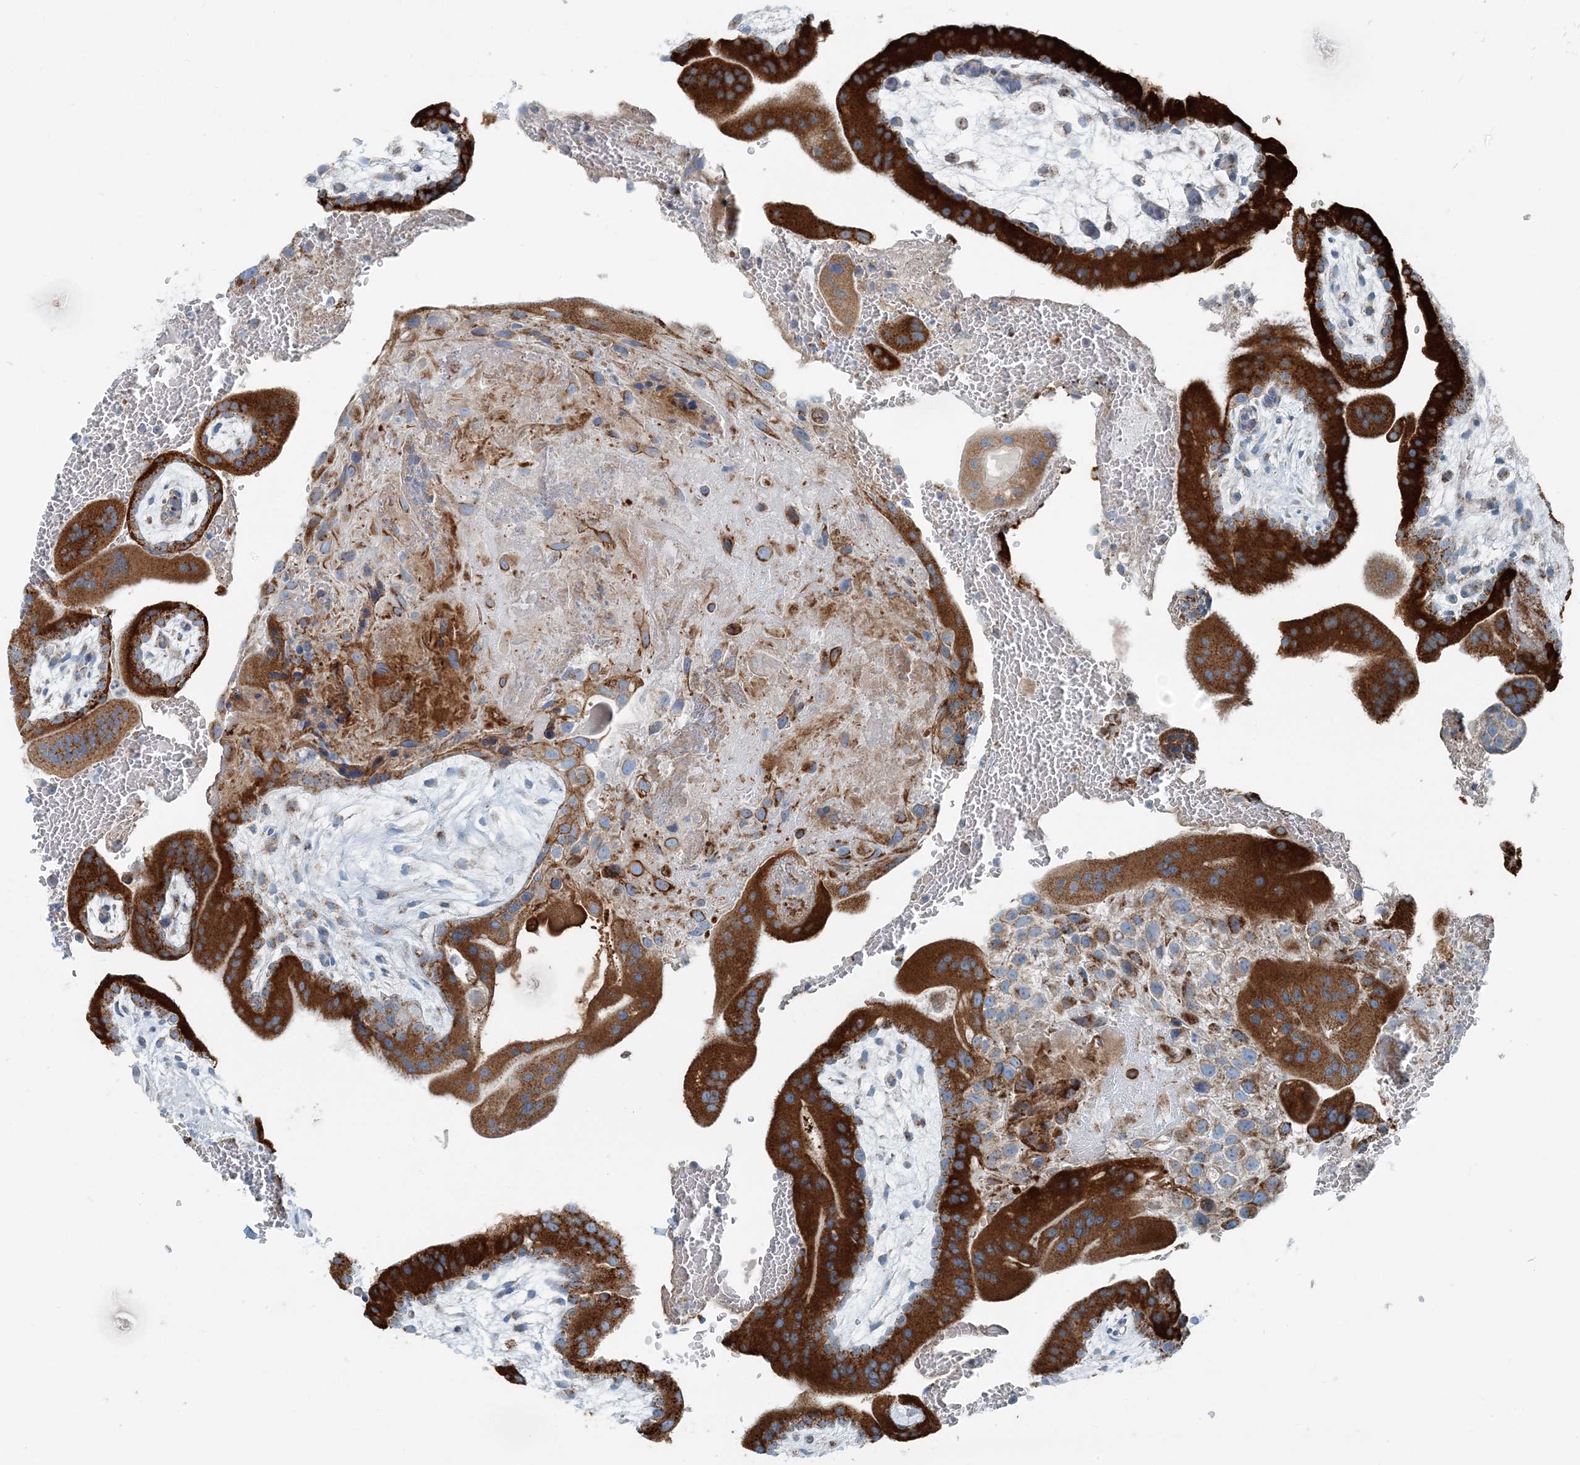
{"staining": {"intensity": "strong", "quantity": ">75%", "location": "cytoplasmic/membranous"}, "tissue": "placenta", "cell_type": "Decidual cells", "image_type": "normal", "snomed": [{"axis": "morphology", "description": "Normal tissue, NOS"}, {"axis": "topography", "description": "Placenta"}], "caption": "Immunohistochemistry of unremarkable placenta reveals high levels of strong cytoplasmic/membranous expression in approximately >75% of decidual cells.", "gene": "INTU", "patient": {"sex": "female", "age": 35}}